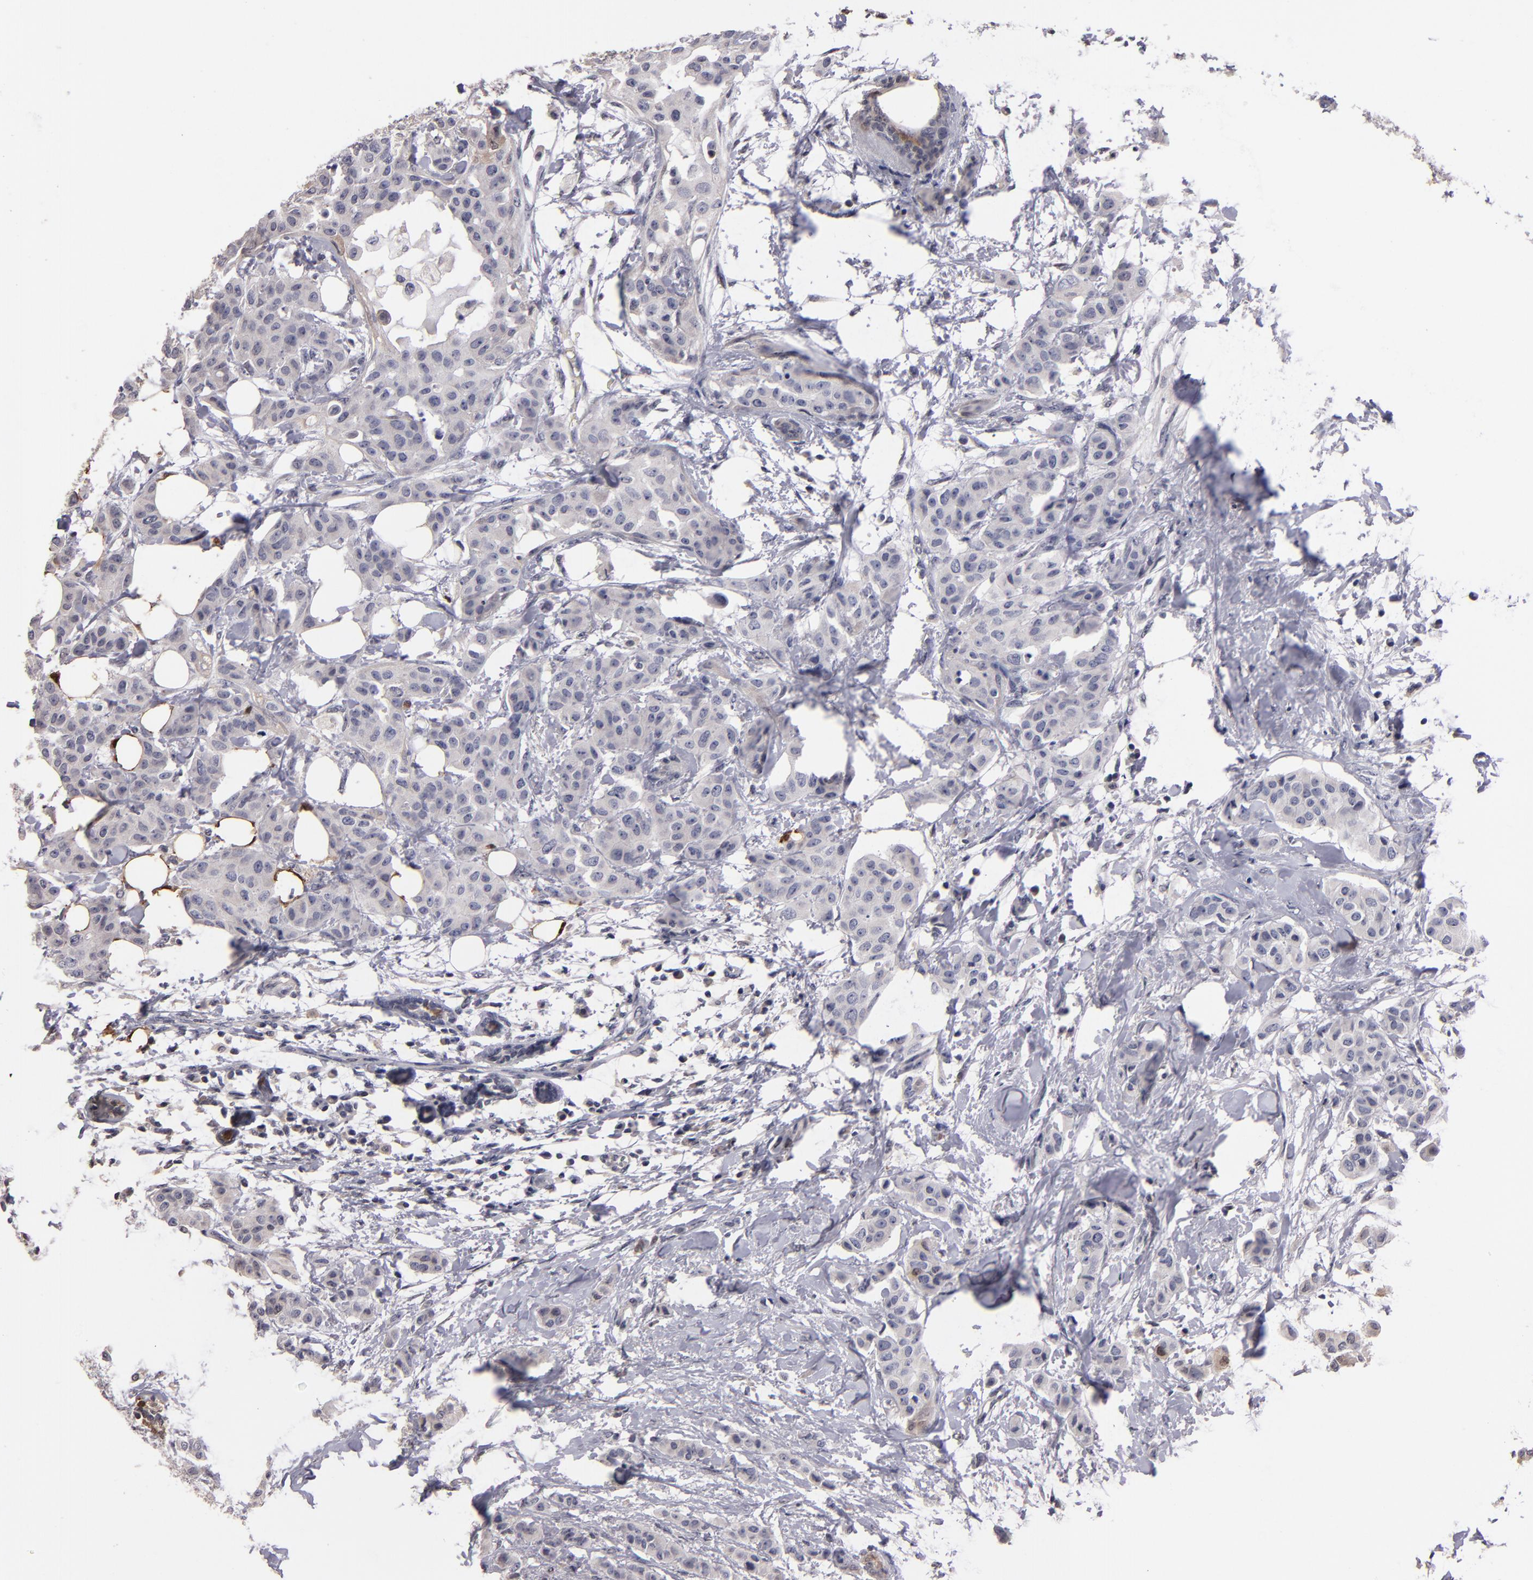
{"staining": {"intensity": "weak", "quantity": "<25%", "location": "cytoplasmic/membranous,nuclear"}, "tissue": "breast cancer", "cell_type": "Tumor cells", "image_type": "cancer", "snomed": [{"axis": "morphology", "description": "Duct carcinoma"}, {"axis": "topography", "description": "Breast"}], "caption": "Immunohistochemical staining of human breast cancer (infiltrating ductal carcinoma) demonstrates no significant positivity in tumor cells.", "gene": "S100A1", "patient": {"sex": "female", "age": 40}}